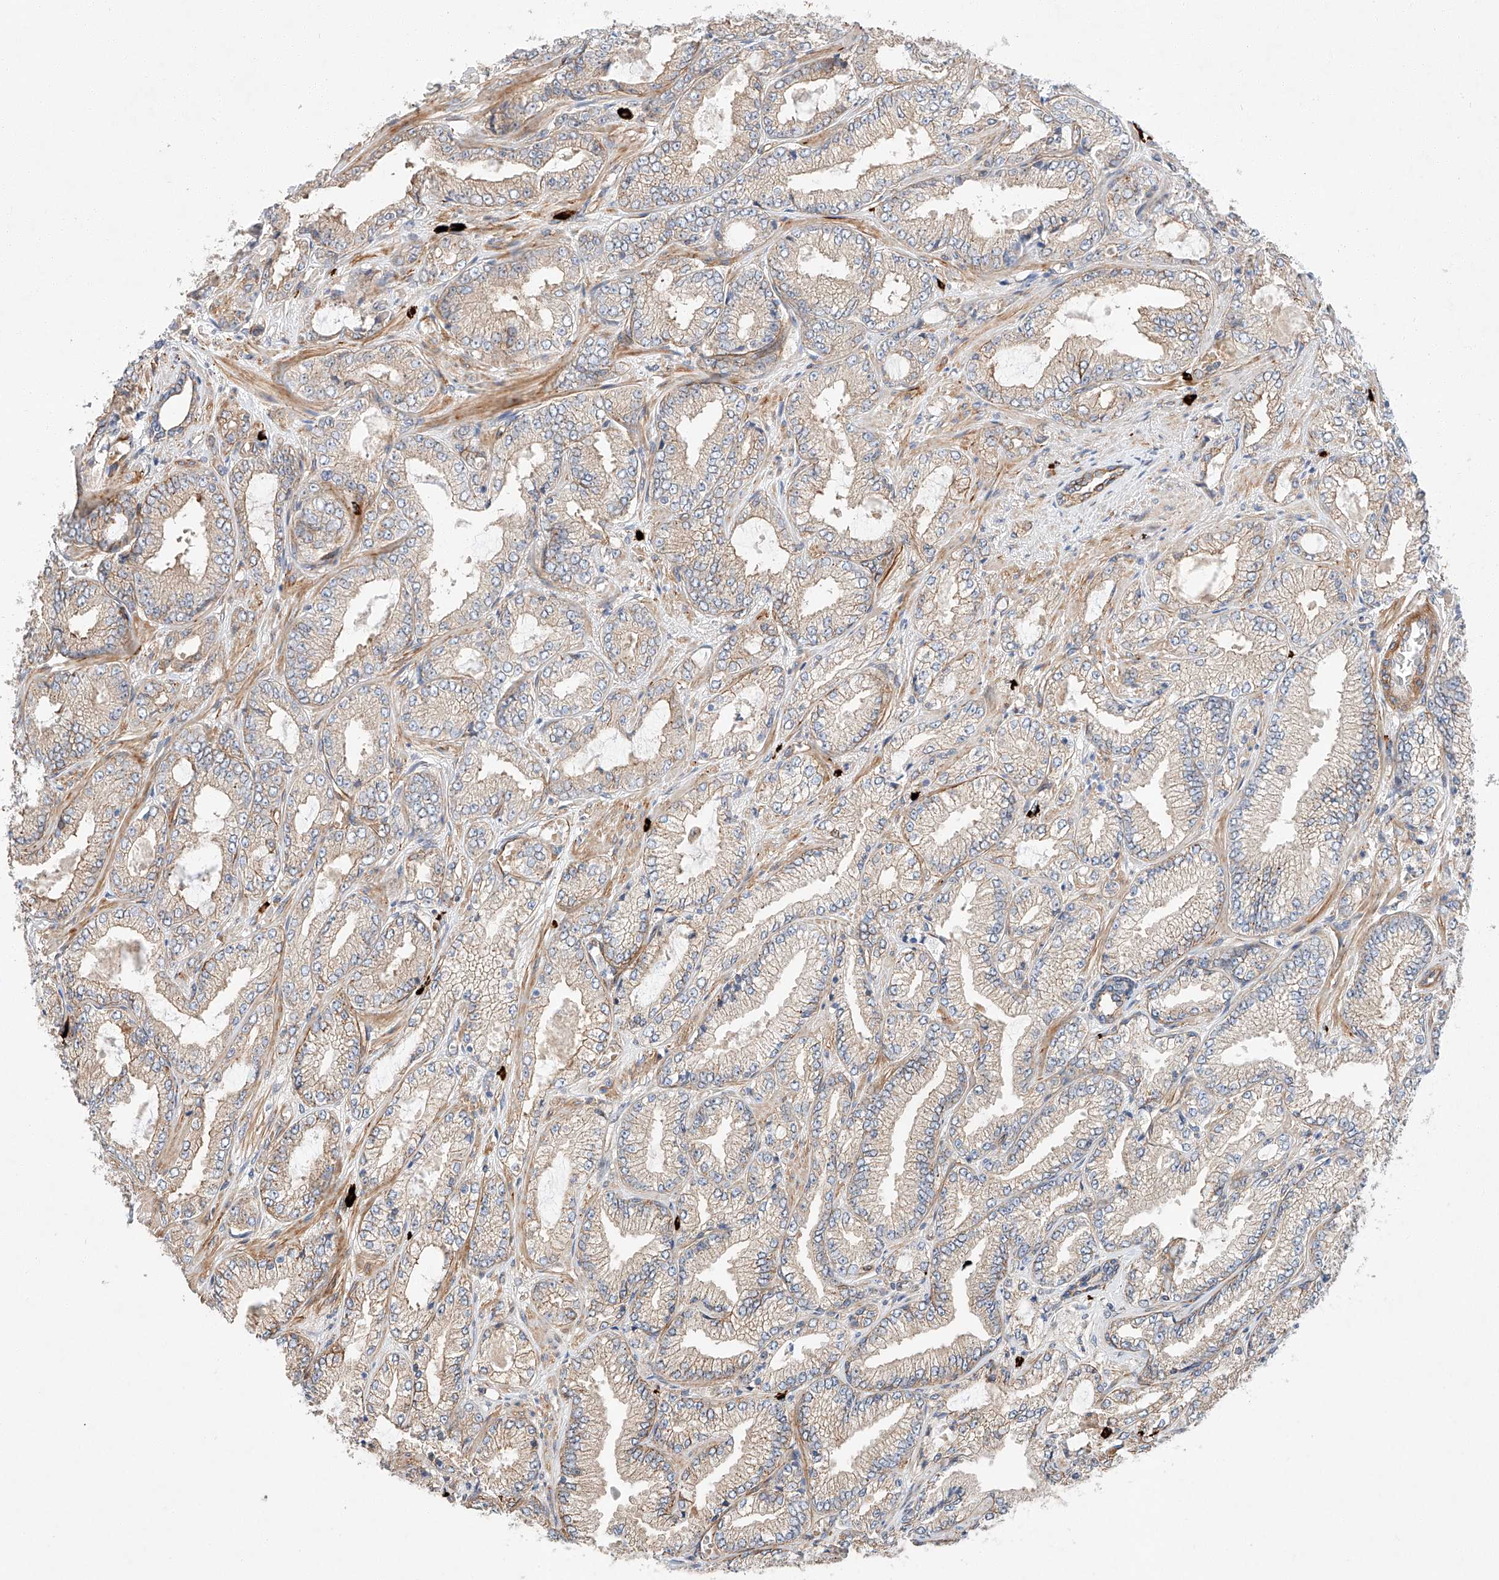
{"staining": {"intensity": "moderate", "quantity": "<25%", "location": "cytoplasmic/membranous"}, "tissue": "prostate cancer", "cell_type": "Tumor cells", "image_type": "cancer", "snomed": [{"axis": "morphology", "description": "Adenocarcinoma, High grade"}, {"axis": "topography", "description": "Prostate"}], "caption": "Moderate cytoplasmic/membranous positivity for a protein is seen in about <25% of tumor cells of adenocarcinoma (high-grade) (prostate) using immunohistochemistry (IHC).", "gene": "MINDY4", "patient": {"sex": "male", "age": 71}}